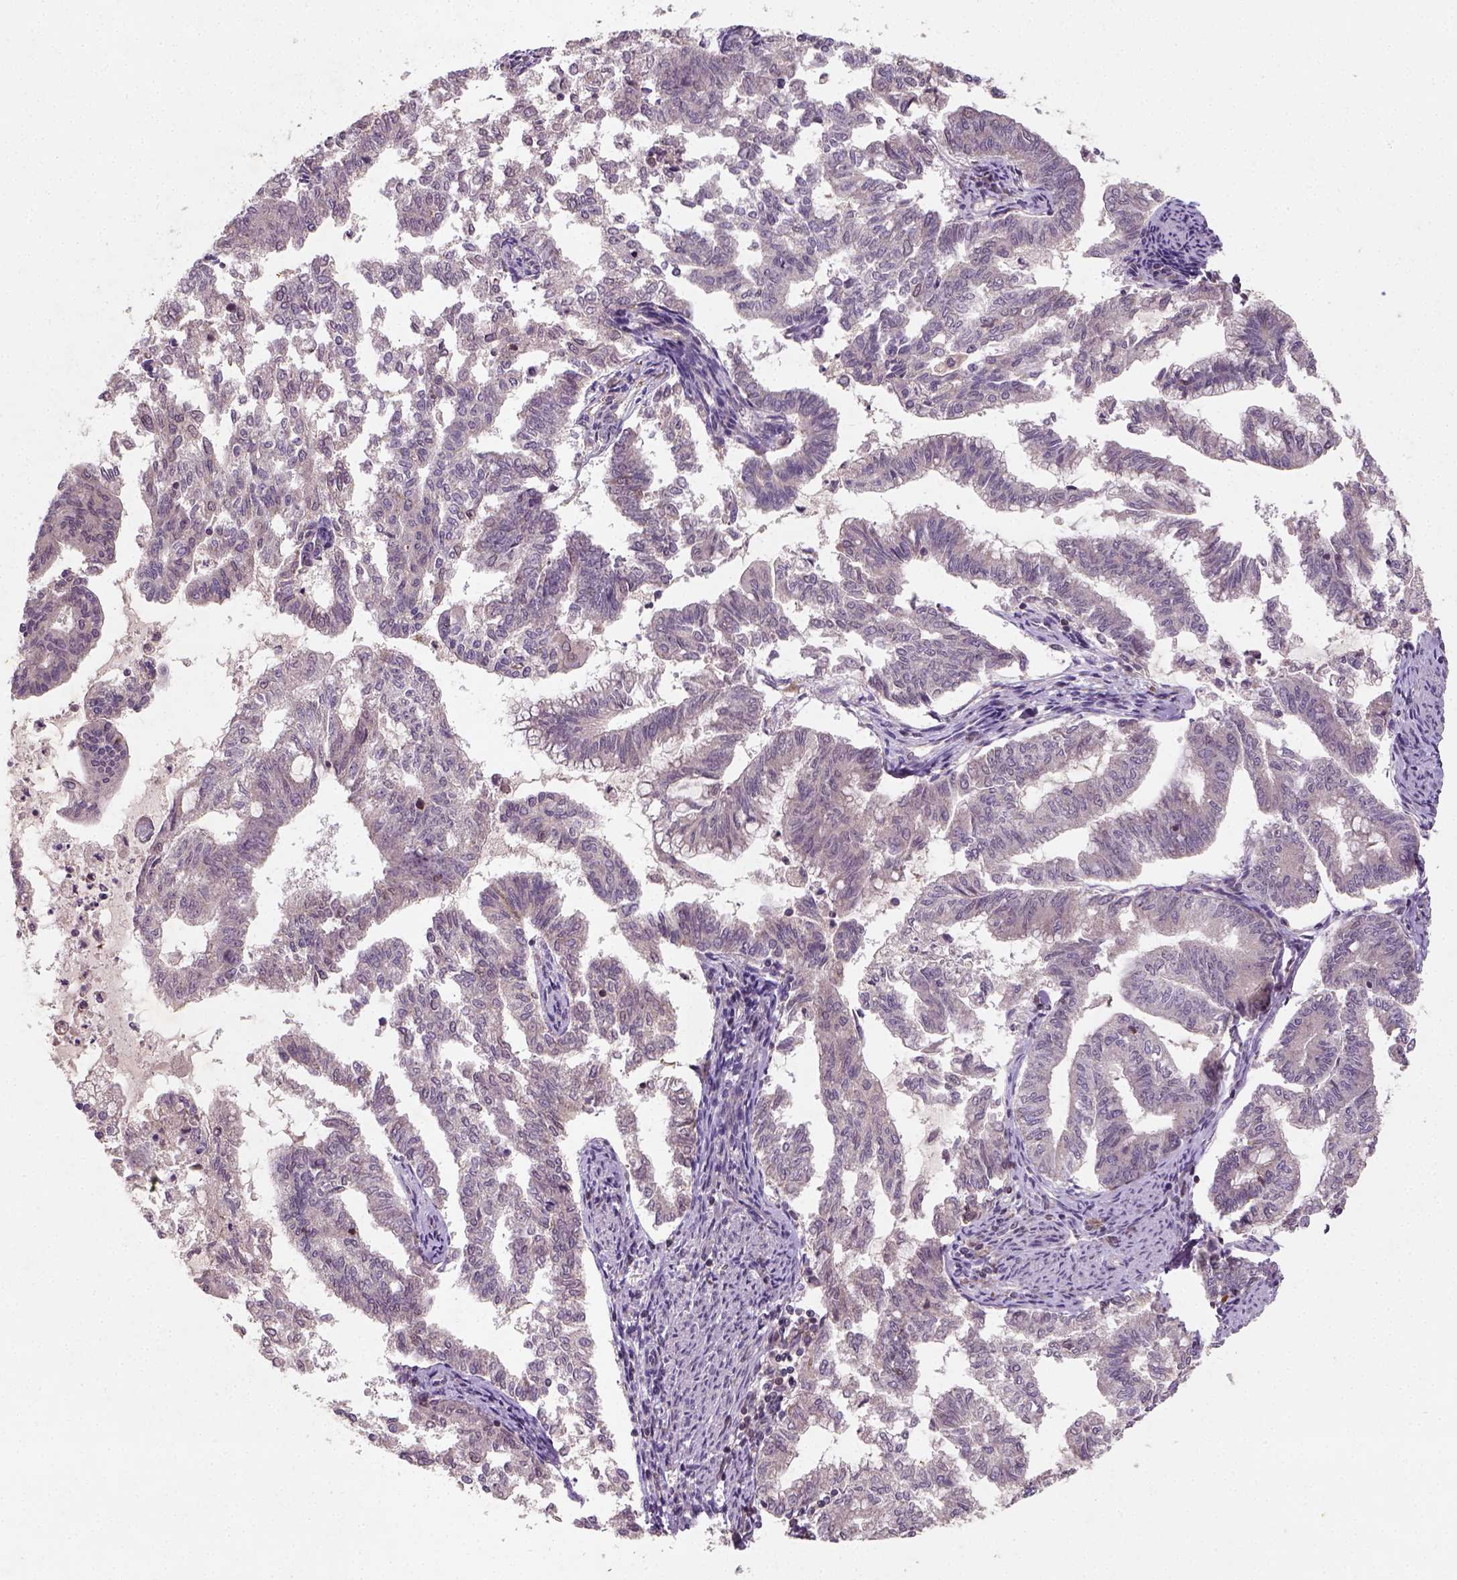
{"staining": {"intensity": "negative", "quantity": "none", "location": "none"}, "tissue": "endometrial cancer", "cell_type": "Tumor cells", "image_type": "cancer", "snomed": [{"axis": "morphology", "description": "Adenocarcinoma, NOS"}, {"axis": "topography", "description": "Endometrium"}], "caption": "Immunohistochemistry of adenocarcinoma (endometrial) exhibits no expression in tumor cells.", "gene": "CAMKK1", "patient": {"sex": "female", "age": 79}}